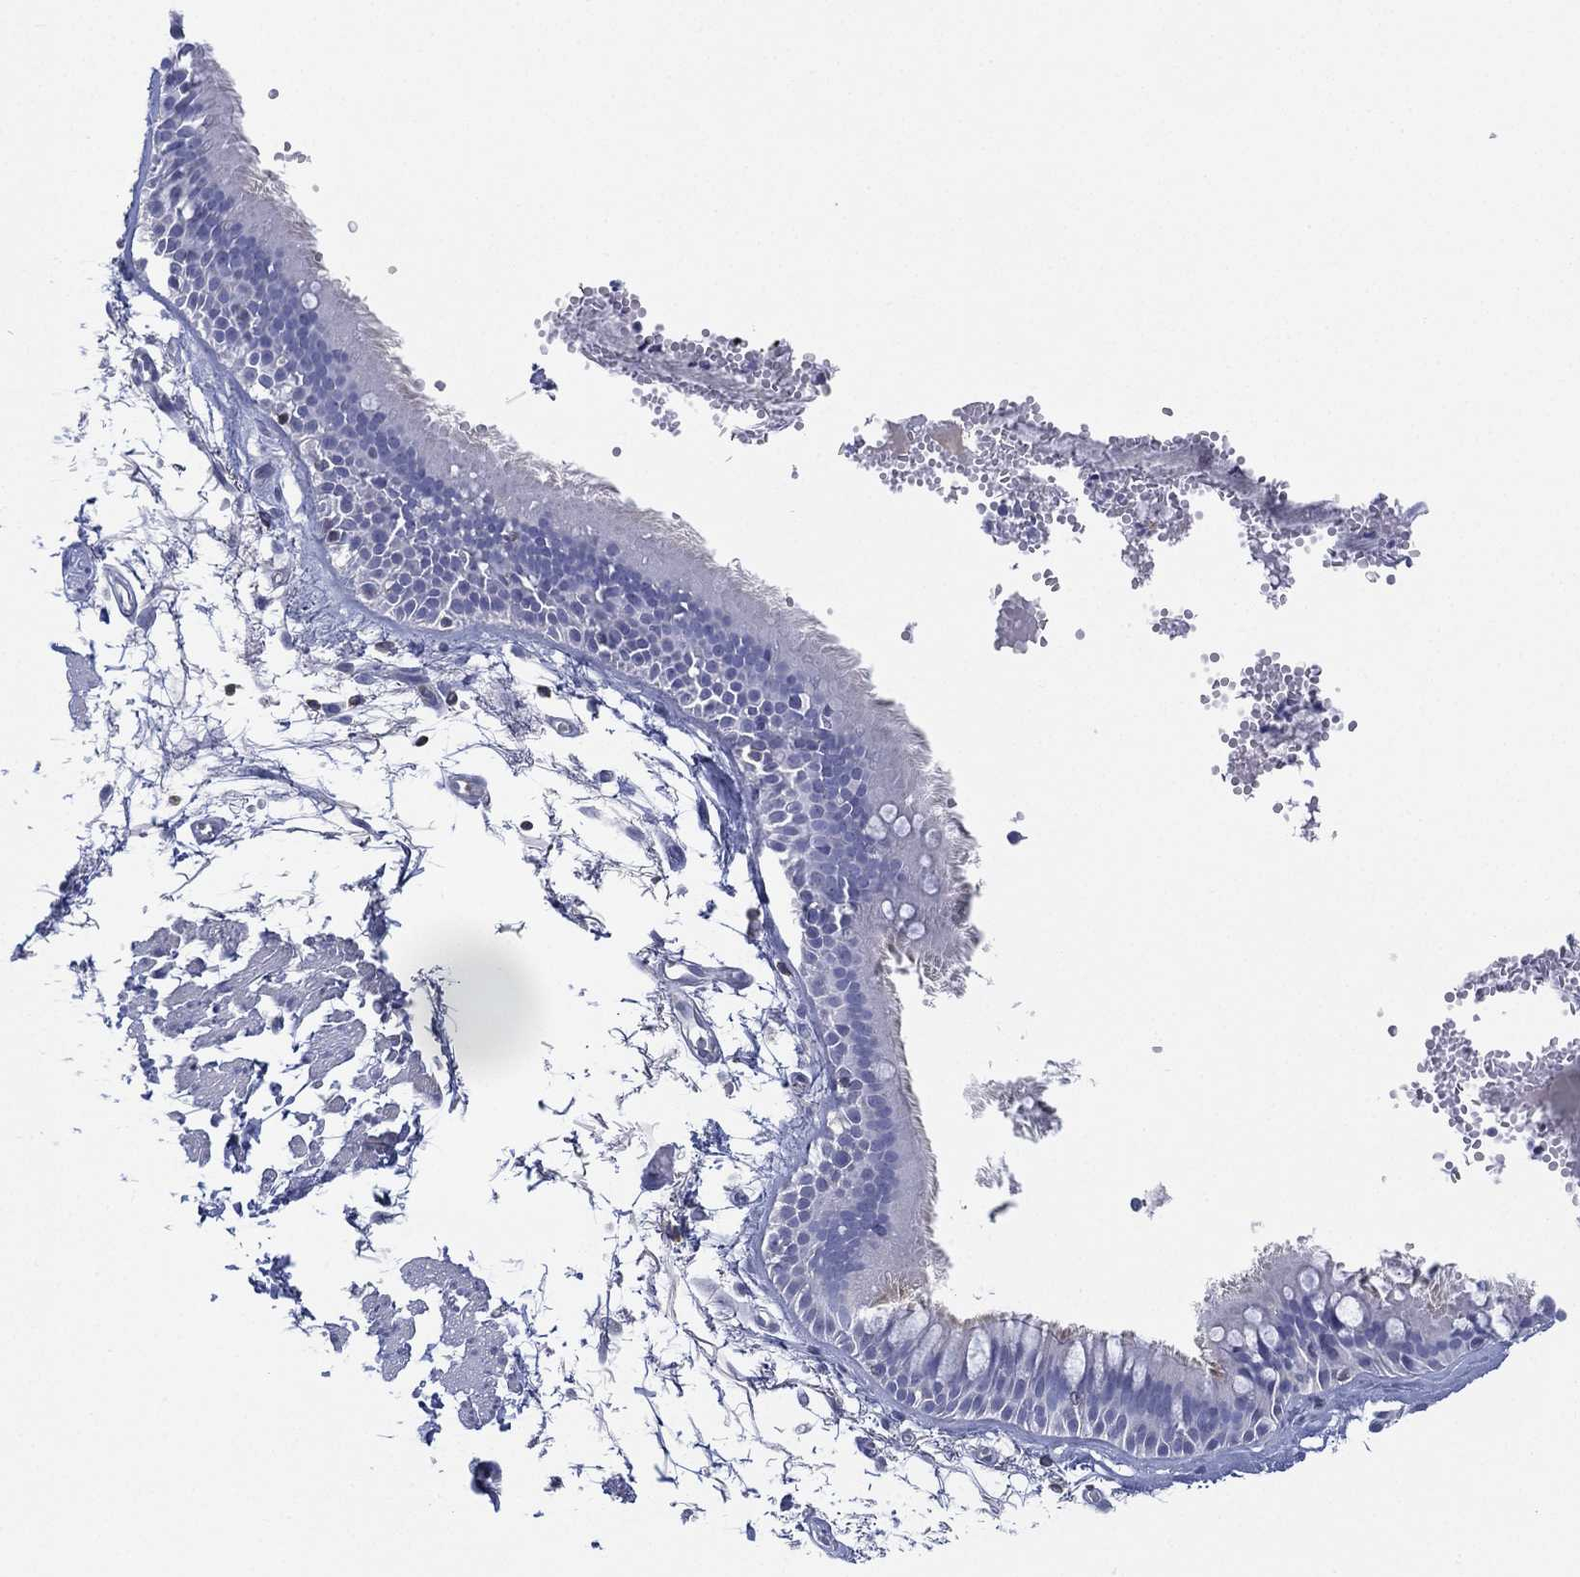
{"staining": {"intensity": "negative", "quantity": "none", "location": "none"}, "tissue": "soft tissue", "cell_type": "Fibroblasts", "image_type": "normal", "snomed": [{"axis": "morphology", "description": "Normal tissue, NOS"}, {"axis": "morphology", "description": "Squamous cell carcinoma, NOS"}, {"axis": "topography", "description": "Cartilage tissue"}, {"axis": "topography", "description": "Lung"}], "caption": "Protein analysis of benign soft tissue exhibits no significant expression in fibroblasts. Brightfield microscopy of IHC stained with DAB (3,3'-diaminobenzidine) (brown) and hematoxylin (blue), captured at high magnification.", "gene": "SEPTIN1", "patient": {"sex": "male", "age": 66}}